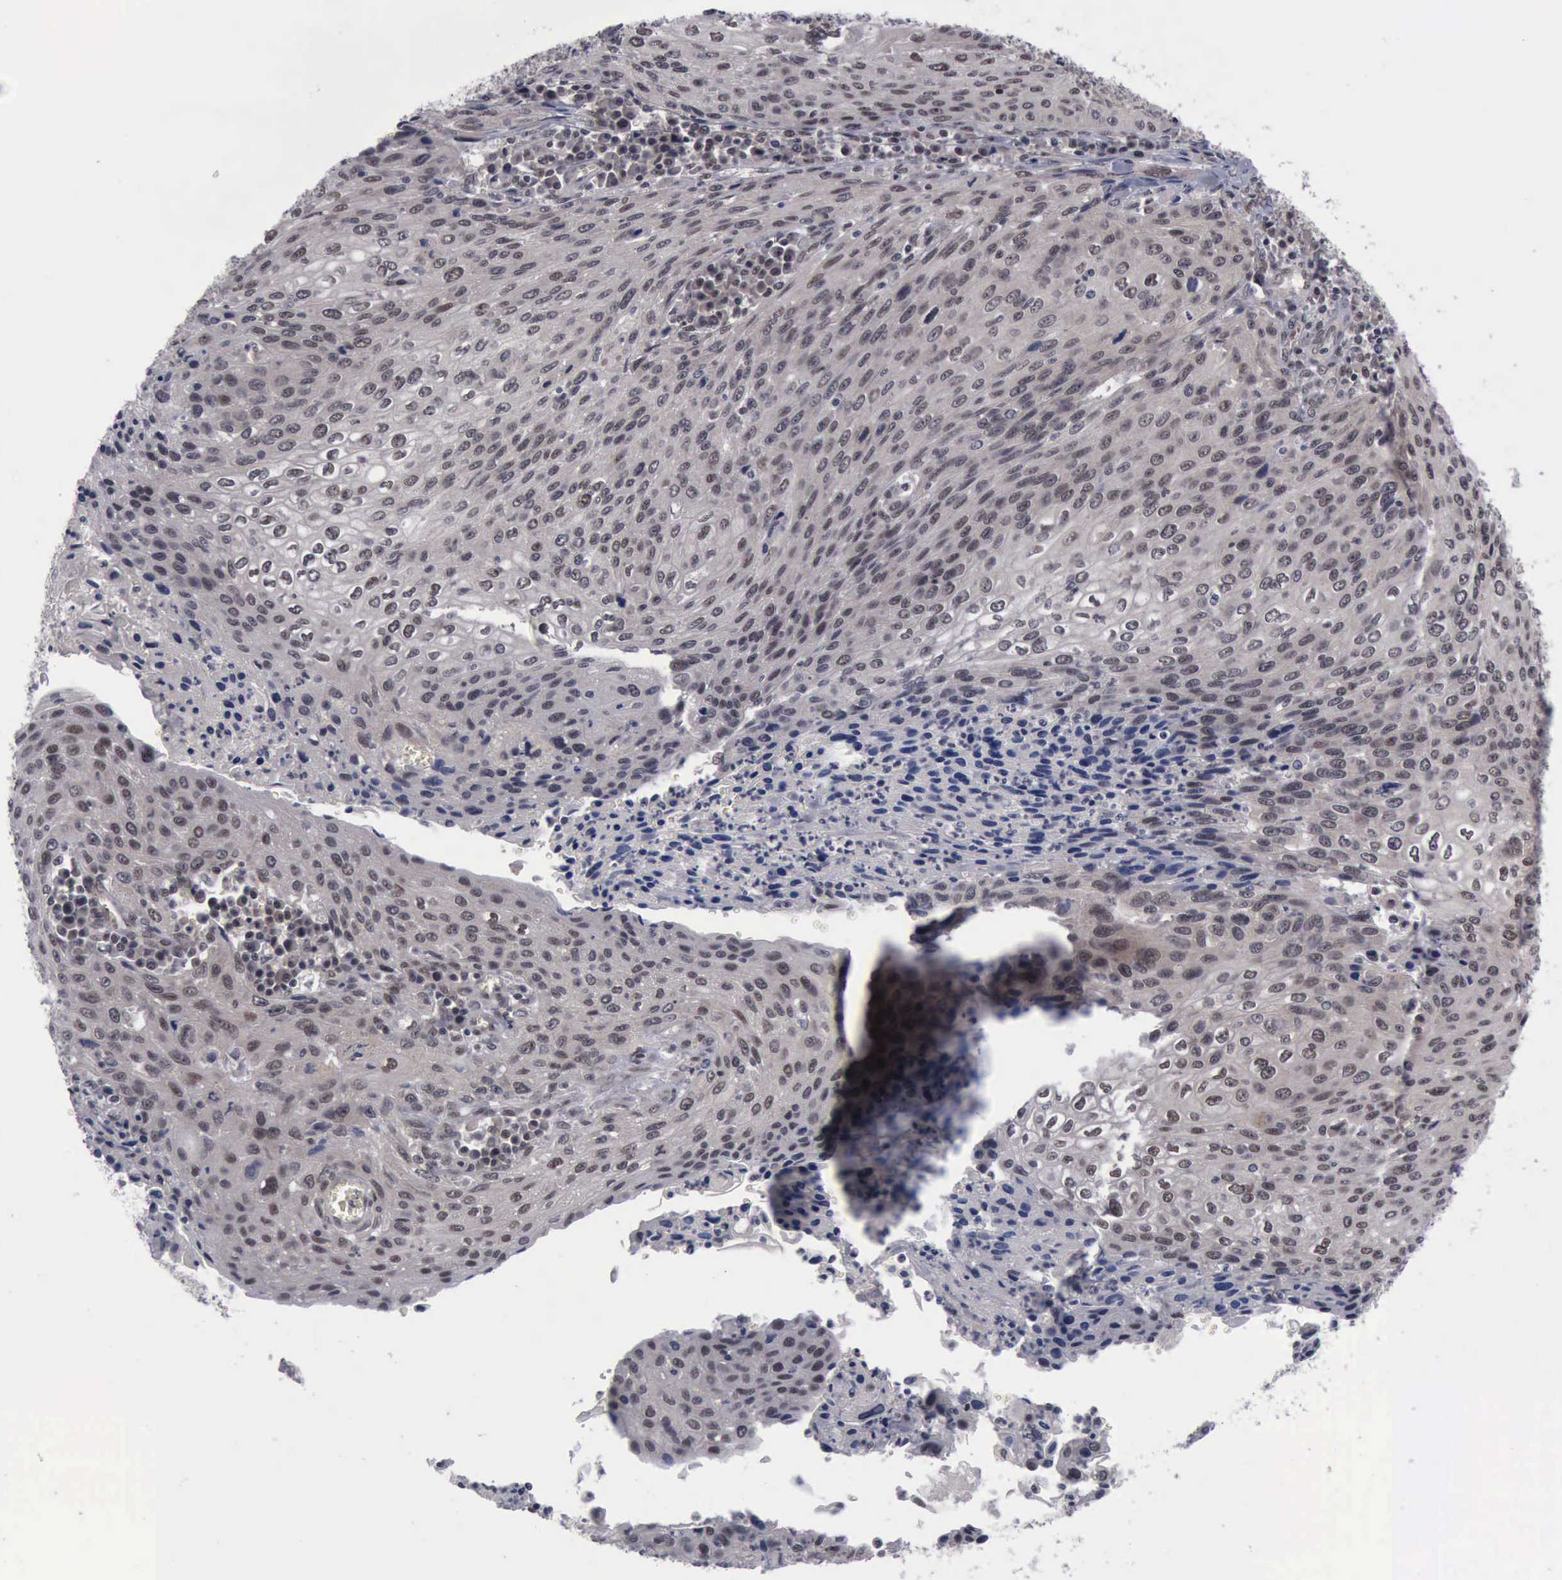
{"staining": {"intensity": "weak", "quantity": ">75%", "location": "cytoplasmic/membranous,nuclear"}, "tissue": "cervical cancer", "cell_type": "Tumor cells", "image_type": "cancer", "snomed": [{"axis": "morphology", "description": "Squamous cell carcinoma, NOS"}, {"axis": "topography", "description": "Cervix"}], "caption": "Human squamous cell carcinoma (cervical) stained with a protein marker shows weak staining in tumor cells.", "gene": "ATM", "patient": {"sex": "female", "age": 32}}